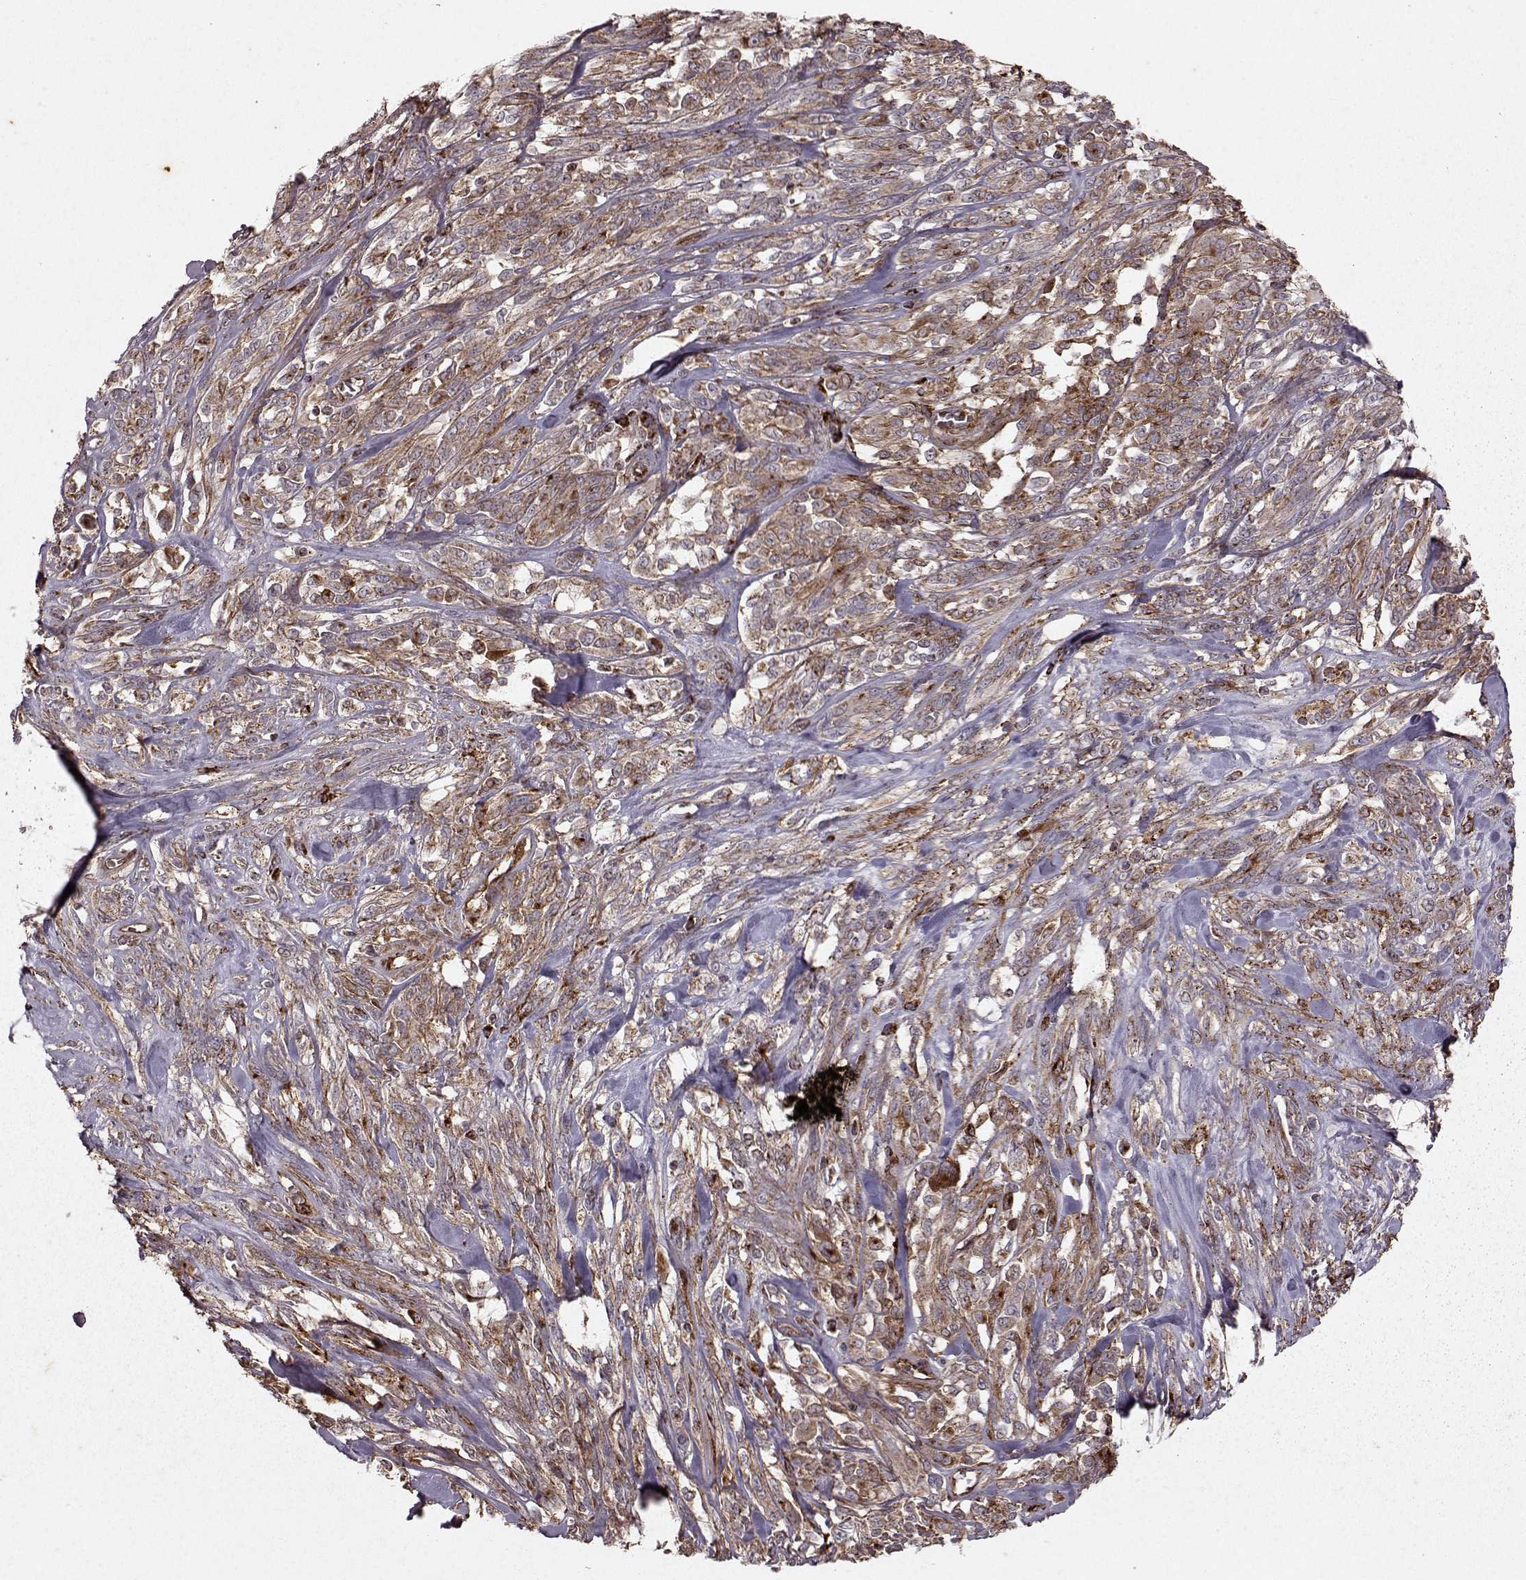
{"staining": {"intensity": "weak", "quantity": ">75%", "location": "cytoplasmic/membranous"}, "tissue": "melanoma", "cell_type": "Tumor cells", "image_type": "cancer", "snomed": [{"axis": "morphology", "description": "Malignant melanoma, NOS"}, {"axis": "topography", "description": "Skin"}], "caption": "The photomicrograph displays a brown stain indicating the presence of a protein in the cytoplasmic/membranous of tumor cells in malignant melanoma.", "gene": "FXN", "patient": {"sex": "female", "age": 91}}